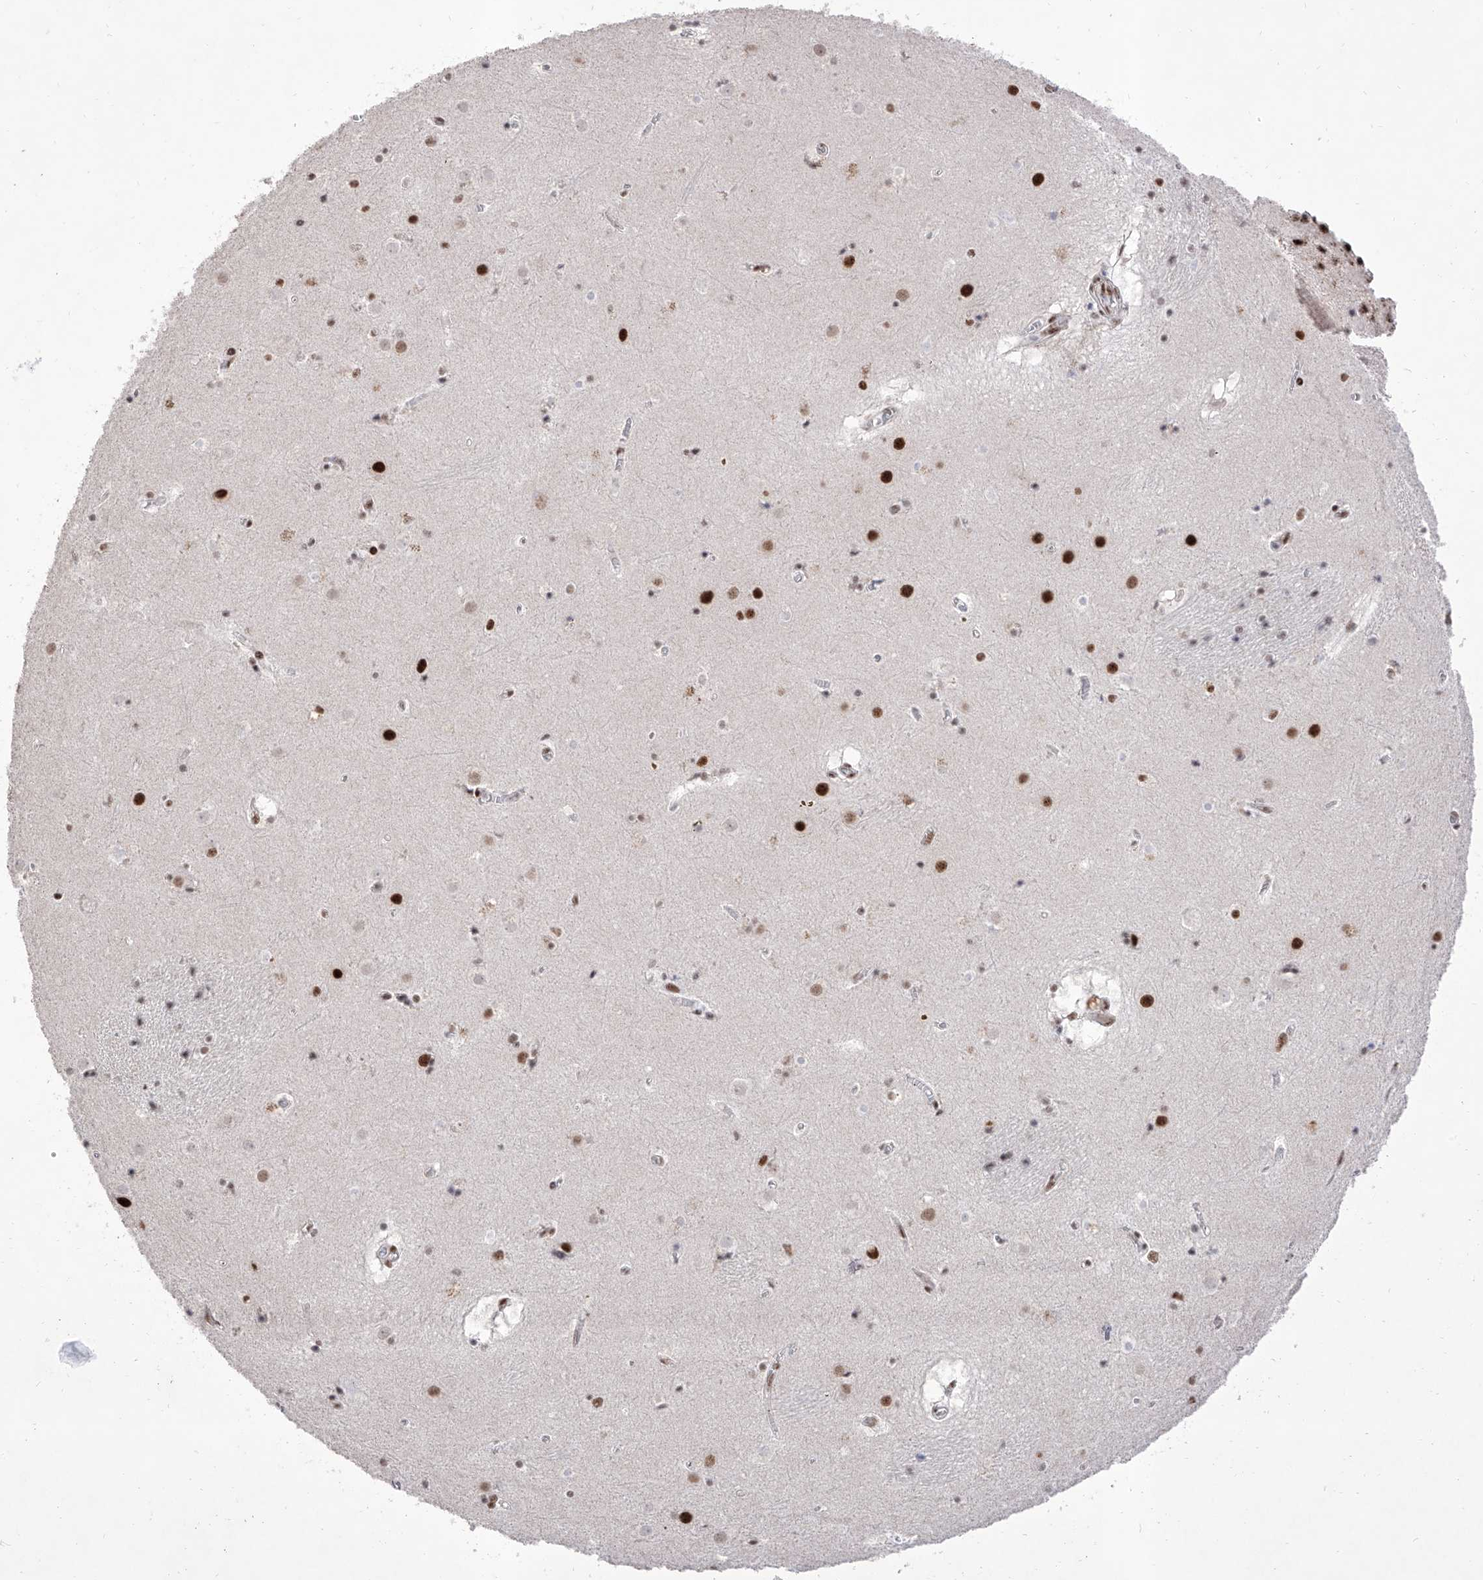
{"staining": {"intensity": "strong", "quantity": "<25%", "location": "nuclear"}, "tissue": "caudate", "cell_type": "Glial cells", "image_type": "normal", "snomed": [{"axis": "morphology", "description": "Normal tissue, NOS"}, {"axis": "topography", "description": "Lateral ventricle wall"}], "caption": "Immunohistochemistry (IHC) image of unremarkable caudate: caudate stained using immunohistochemistry (IHC) demonstrates medium levels of strong protein expression localized specifically in the nuclear of glial cells, appearing as a nuclear brown color.", "gene": "ATN1", "patient": {"sex": "male", "age": 70}}